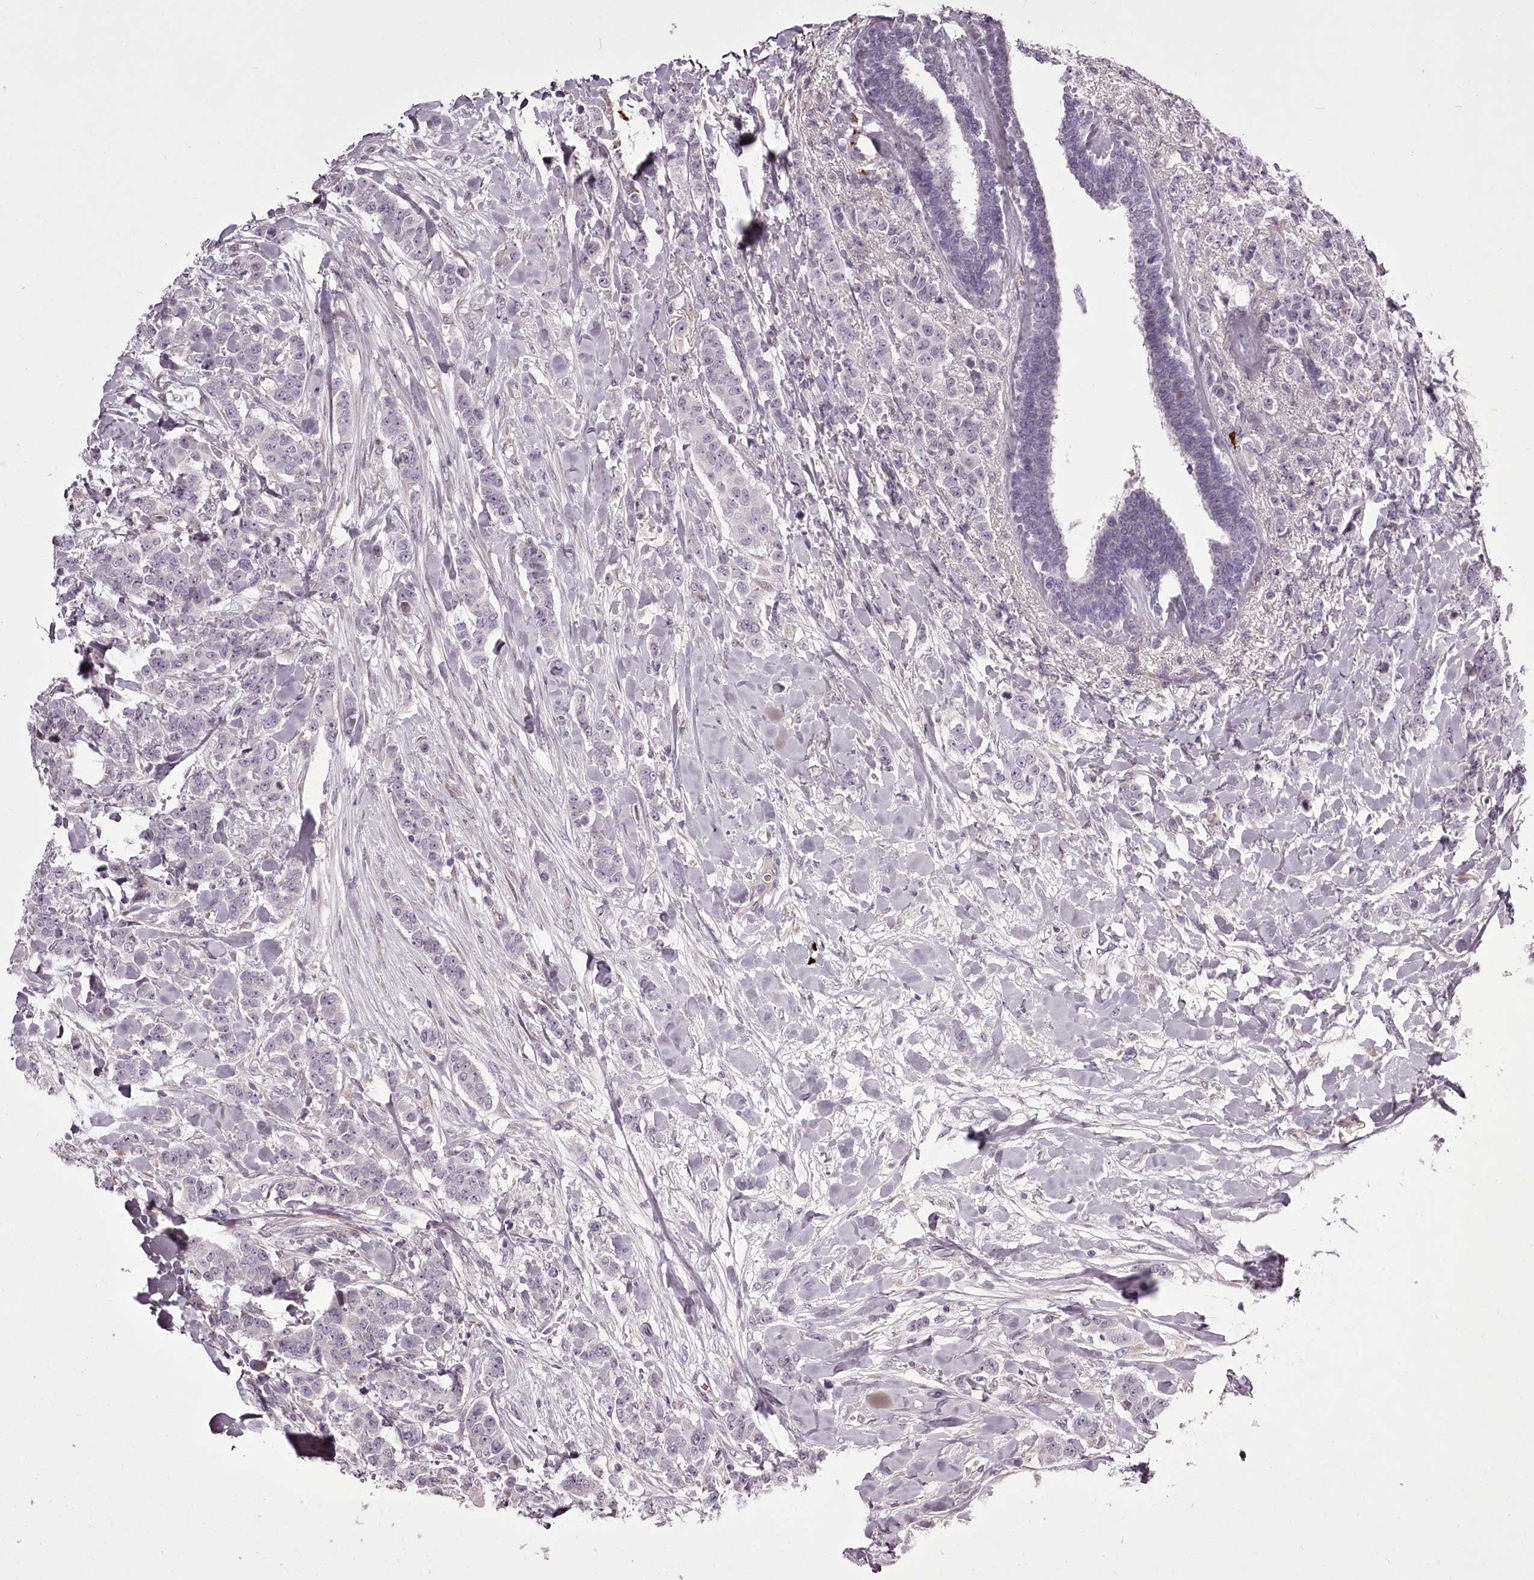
{"staining": {"intensity": "negative", "quantity": "none", "location": "none"}, "tissue": "breast cancer", "cell_type": "Tumor cells", "image_type": "cancer", "snomed": [{"axis": "morphology", "description": "Duct carcinoma"}, {"axis": "topography", "description": "Breast"}], "caption": "IHC micrograph of neoplastic tissue: breast cancer (infiltrating ductal carcinoma) stained with DAB shows no significant protein expression in tumor cells.", "gene": "C1orf56", "patient": {"sex": "female", "age": 40}}